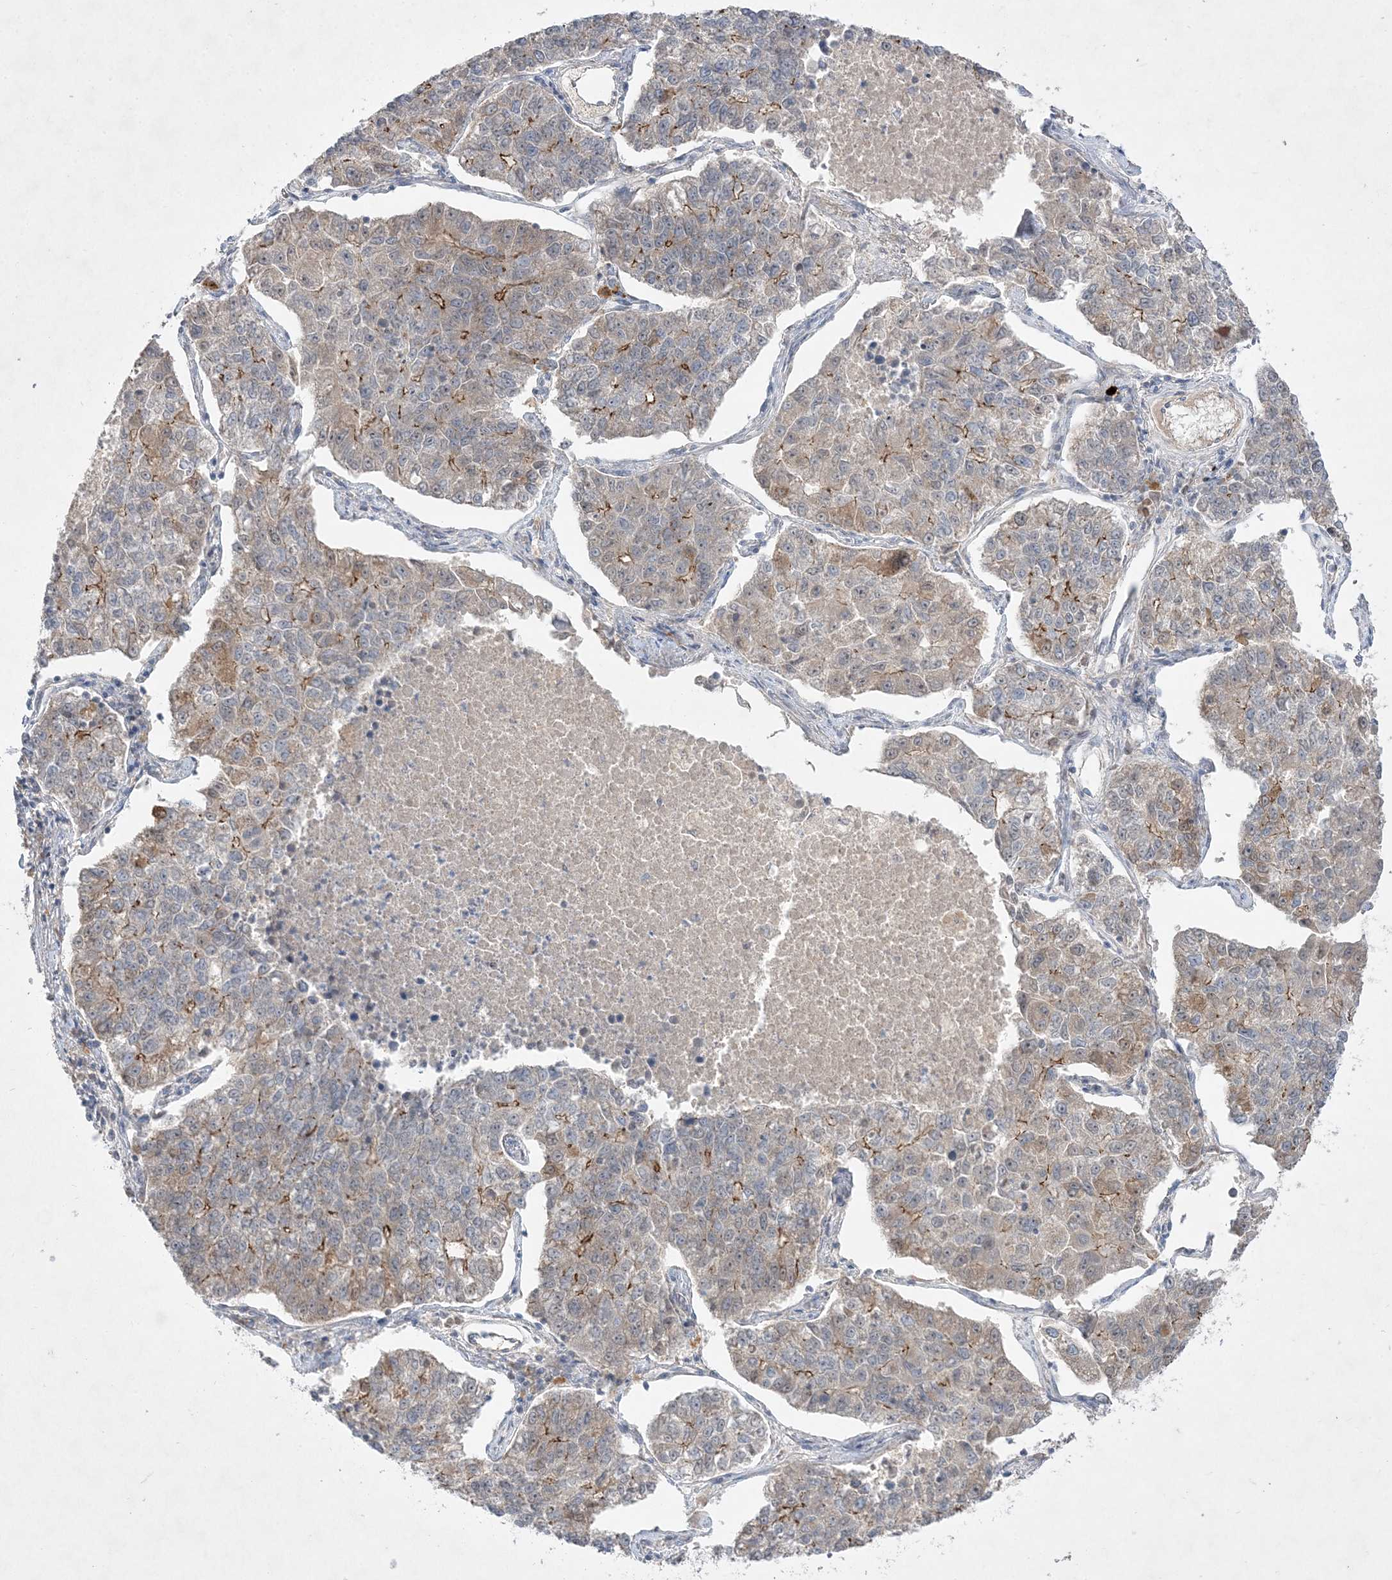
{"staining": {"intensity": "moderate", "quantity": "<25%", "location": "cytoplasmic/membranous"}, "tissue": "lung cancer", "cell_type": "Tumor cells", "image_type": "cancer", "snomed": [{"axis": "morphology", "description": "Adenocarcinoma, NOS"}, {"axis": "topography", "description": "Lung"}], "caption": "Human lung cancer (adenocarcinoma) stained for a protein (brown) exhibits moderate cytoplasmic/membranous positive positivity in approximately <25% of tumor cells.", "gene": "CLNK", "patient": {"sex": "male", "age": 49}}